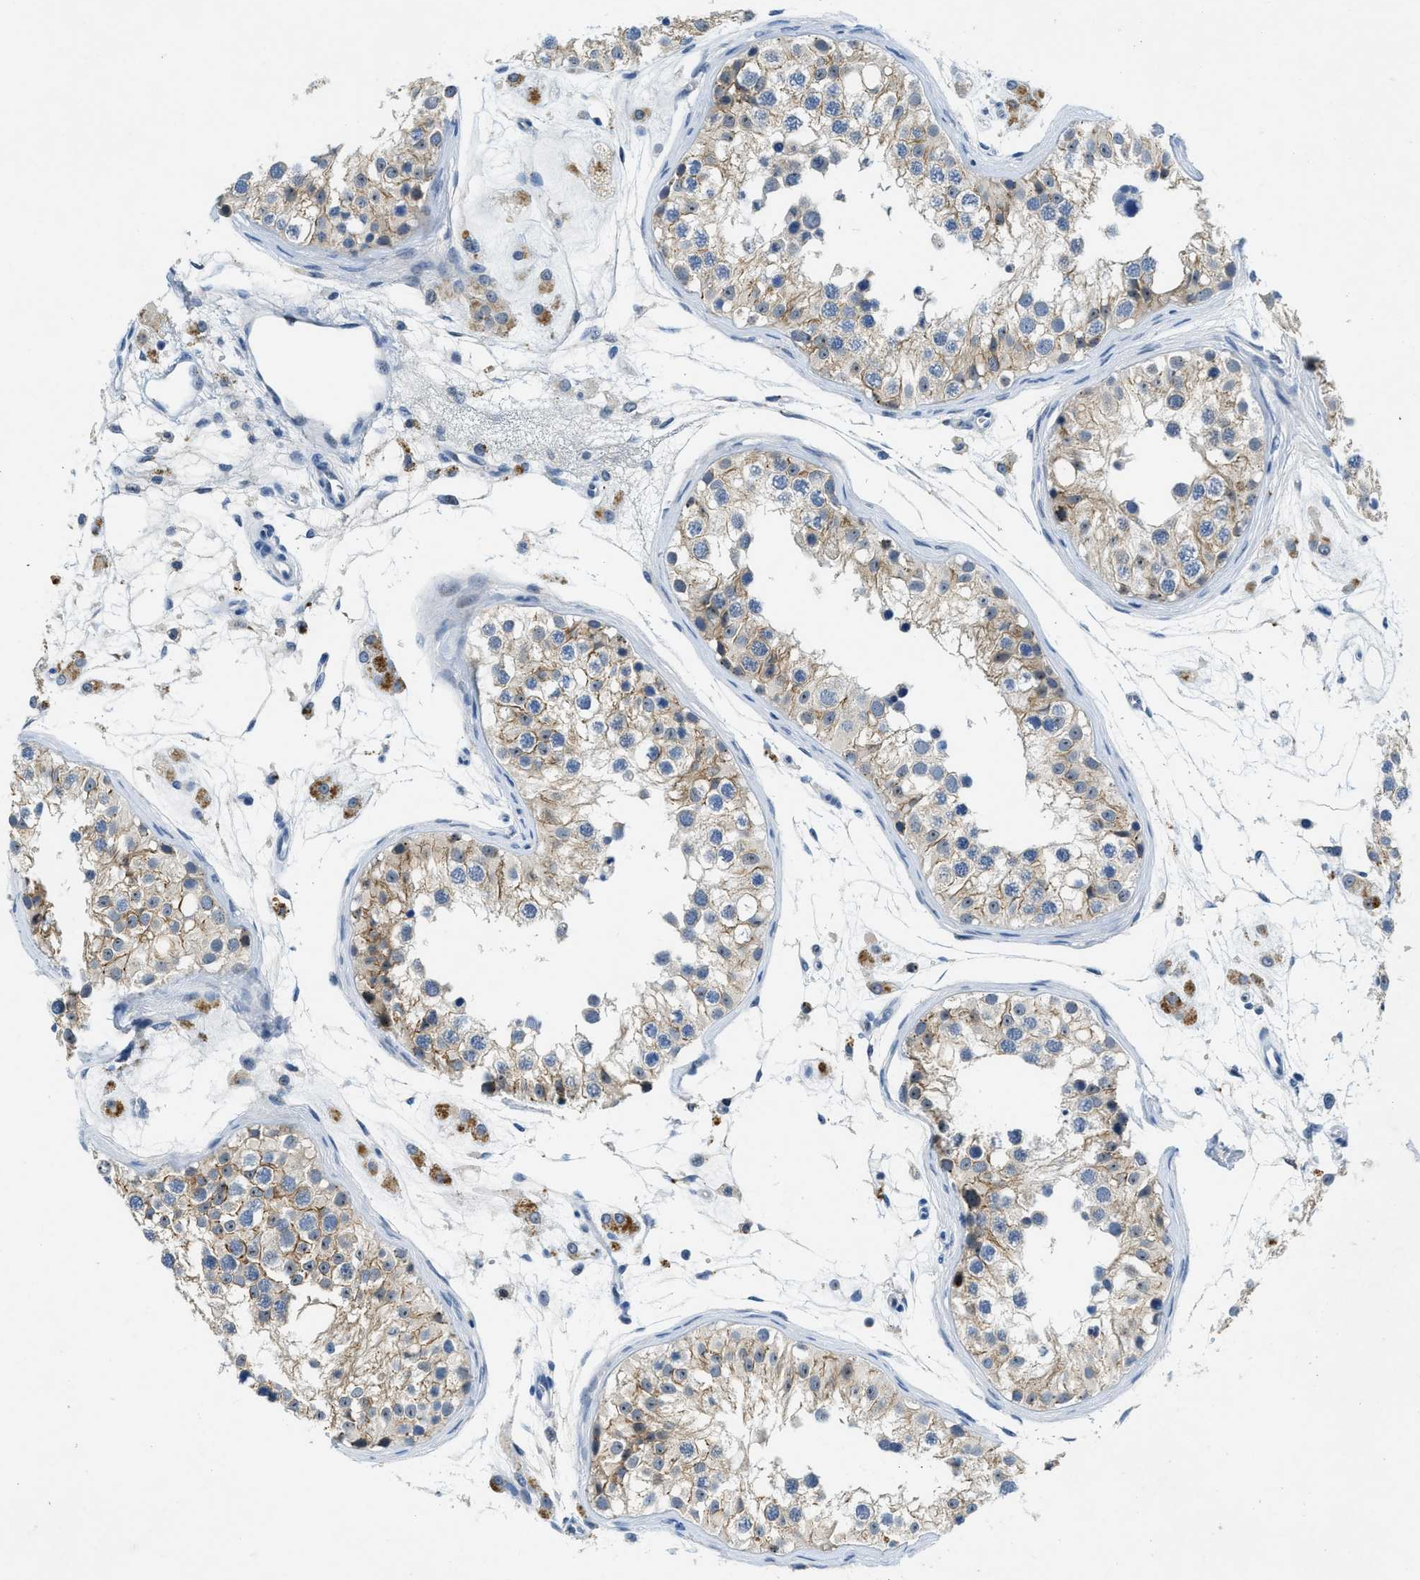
{"staining": {"intensity": "weak", "quantity": "25%-75%", "location": "cytoplasmic/membranous"}, "tissue": "testis", "cell_type": "Cells in seminiferous ducts", "image_type": "normal", "snomed": [{"axis": "morphology", "description": "Normal tissue, NOS"}, {"axis": "morphology", "description": "Adenocarcinoma, metastatic, NOS"}, {"axis": "topography", "description": "Testis"}], "caption": "Weak cytoplasmic/membranous staining for a protein is appreciated in approximately 25%-75% of cells in seminiferous ducts of benign testis using immunohistochemistry.", "gene": "SLCO2A1", "patient": {"sex": "male", "age": 26}}